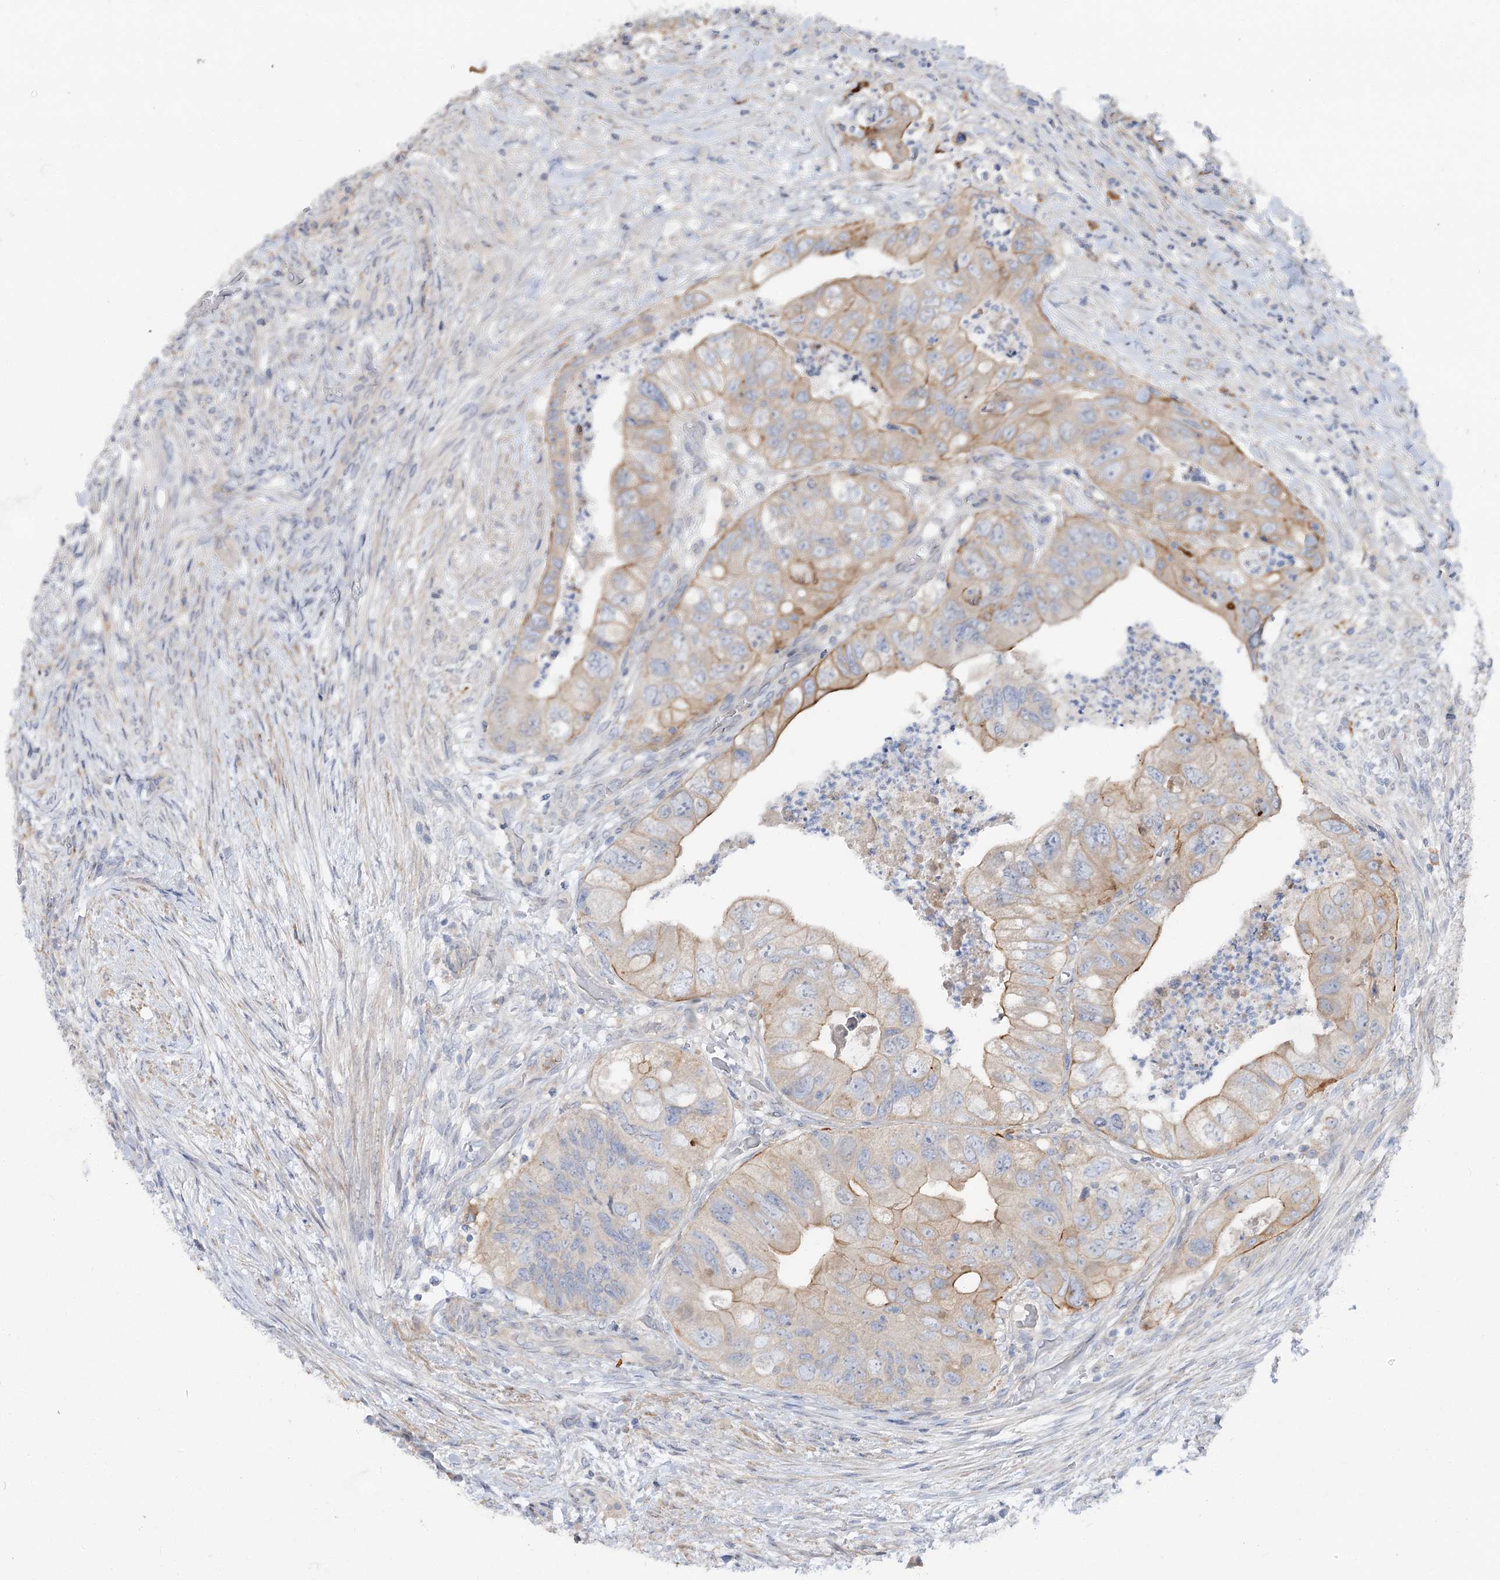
{"staining": {"intensity": "moderate", "quantity": "25%-75%", "location": "cytoplasmic/membranous"}, "tissue": "colorectal cancer", "cell_type": "Tumor cells", "image_type": "cancer", "snomed": [{"axis": "morphology", "description": "Adenocarcinoma, NOS"}, {"axis": "topography", "description": "Rectum"}], "caption": "Immunohistochemistry (IHC) histopathology image of neoplastic tissue: human colorectal cancer stained using IHC exhibits medium levels of moderate protein expression localized specifically in the cytoplasmic/membranous of tumor cells, appearing as a cytoplasmic/membranous brown color.", "gene": "SCN11A", "patient": {"sex": "male", "age": 63}}